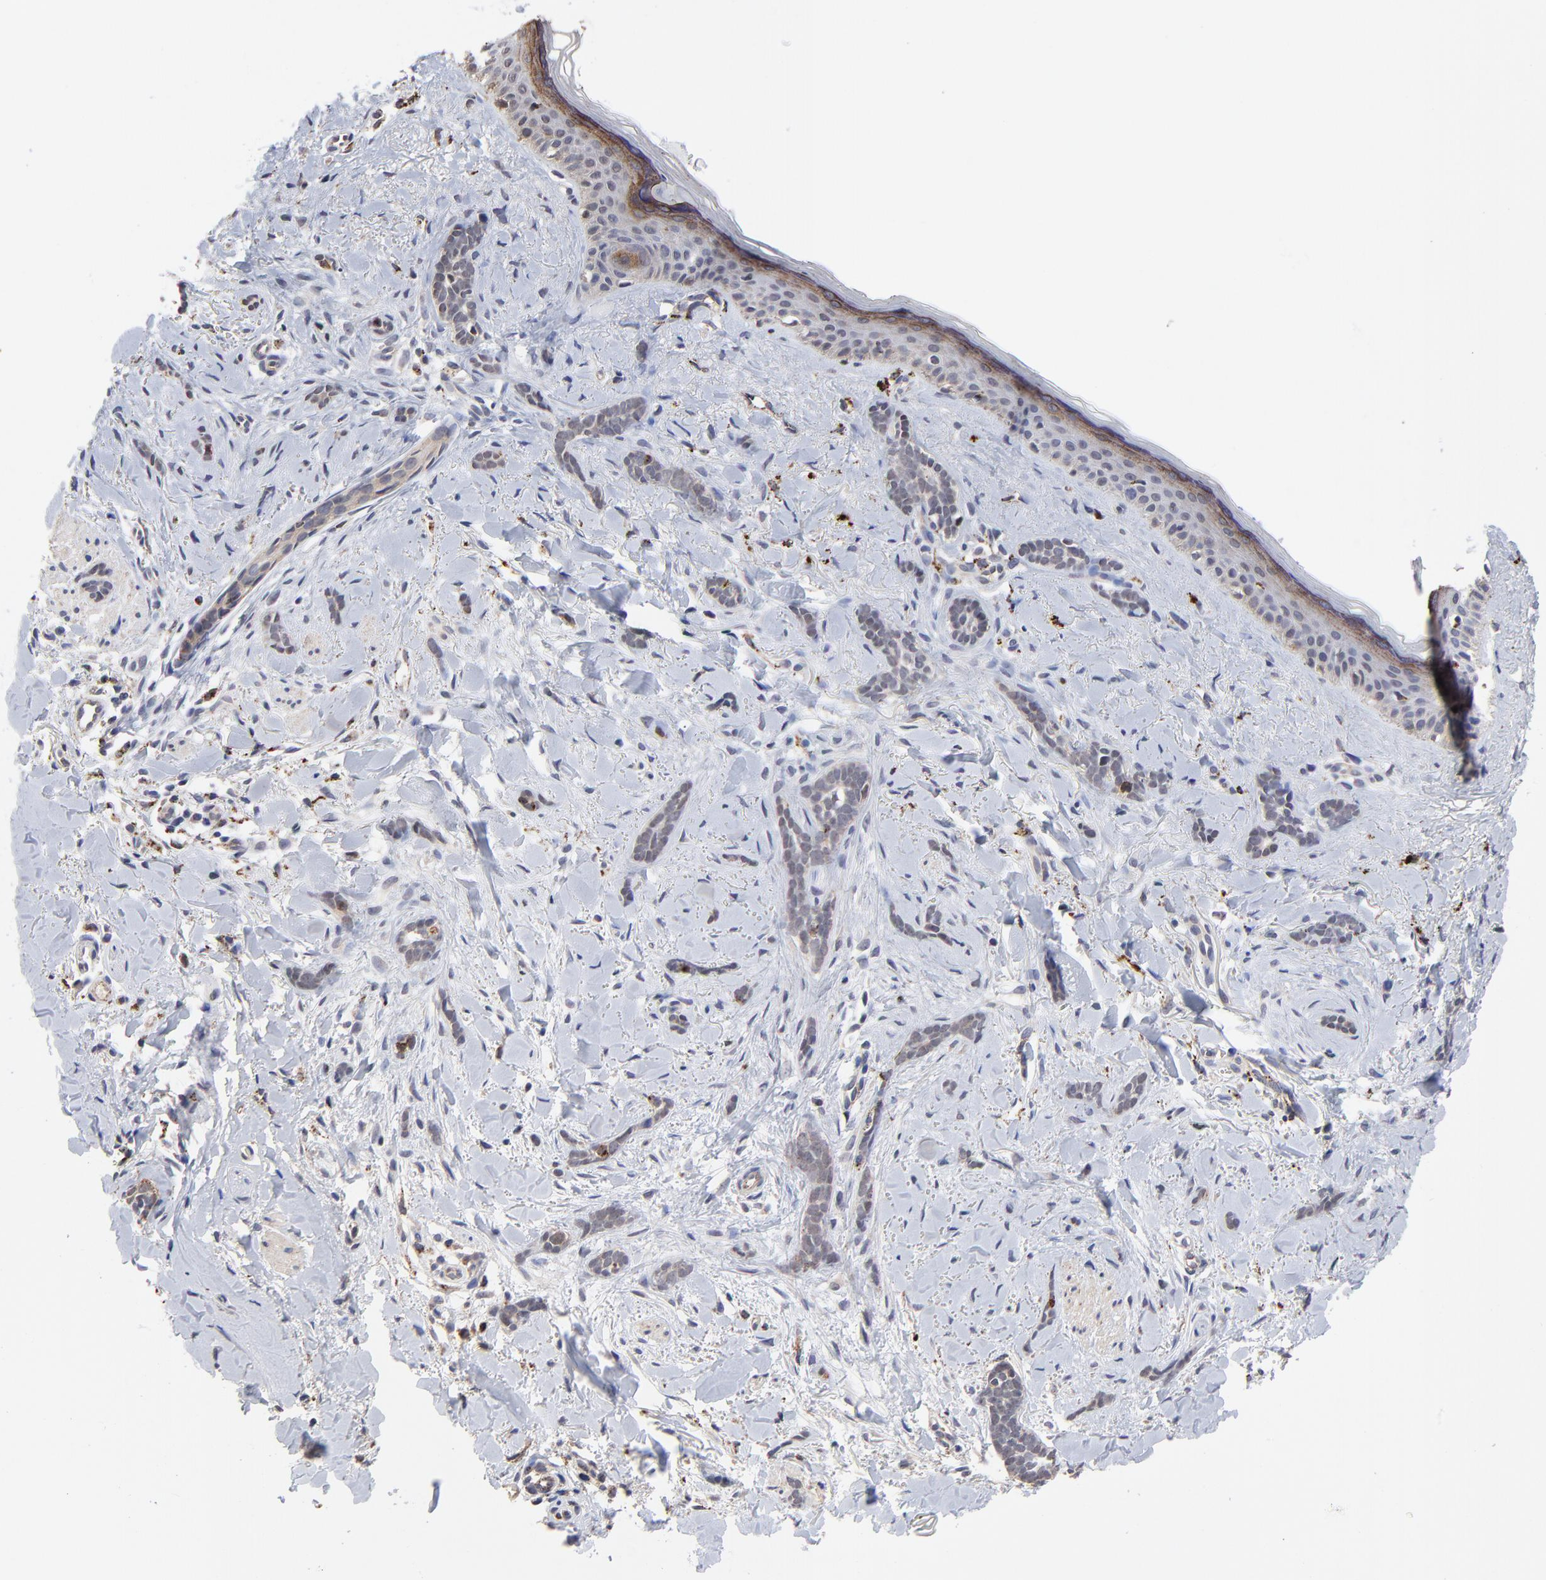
{"staining": {"intensity": "weak", "quantity": "<25%", "location": "cytoplasmic/membranous"}, "tissue": "skin cancer", "cell_type": "Tumor cells", "image_type": "cancer", "snomed": [{"axis": "morphology", "description": "Basal cell carcinoma"}, {"axis": "topography", "description": "Skin"}], "caption": "Immunohistochemical staining of human skin cancer (basal cell carcinoma) displays no significant expression in tumor cells. (DAB IHC with hematoxylin counter stain).", "gene": "PDE4B", "patient": {"sex": "female", "age": 37}}